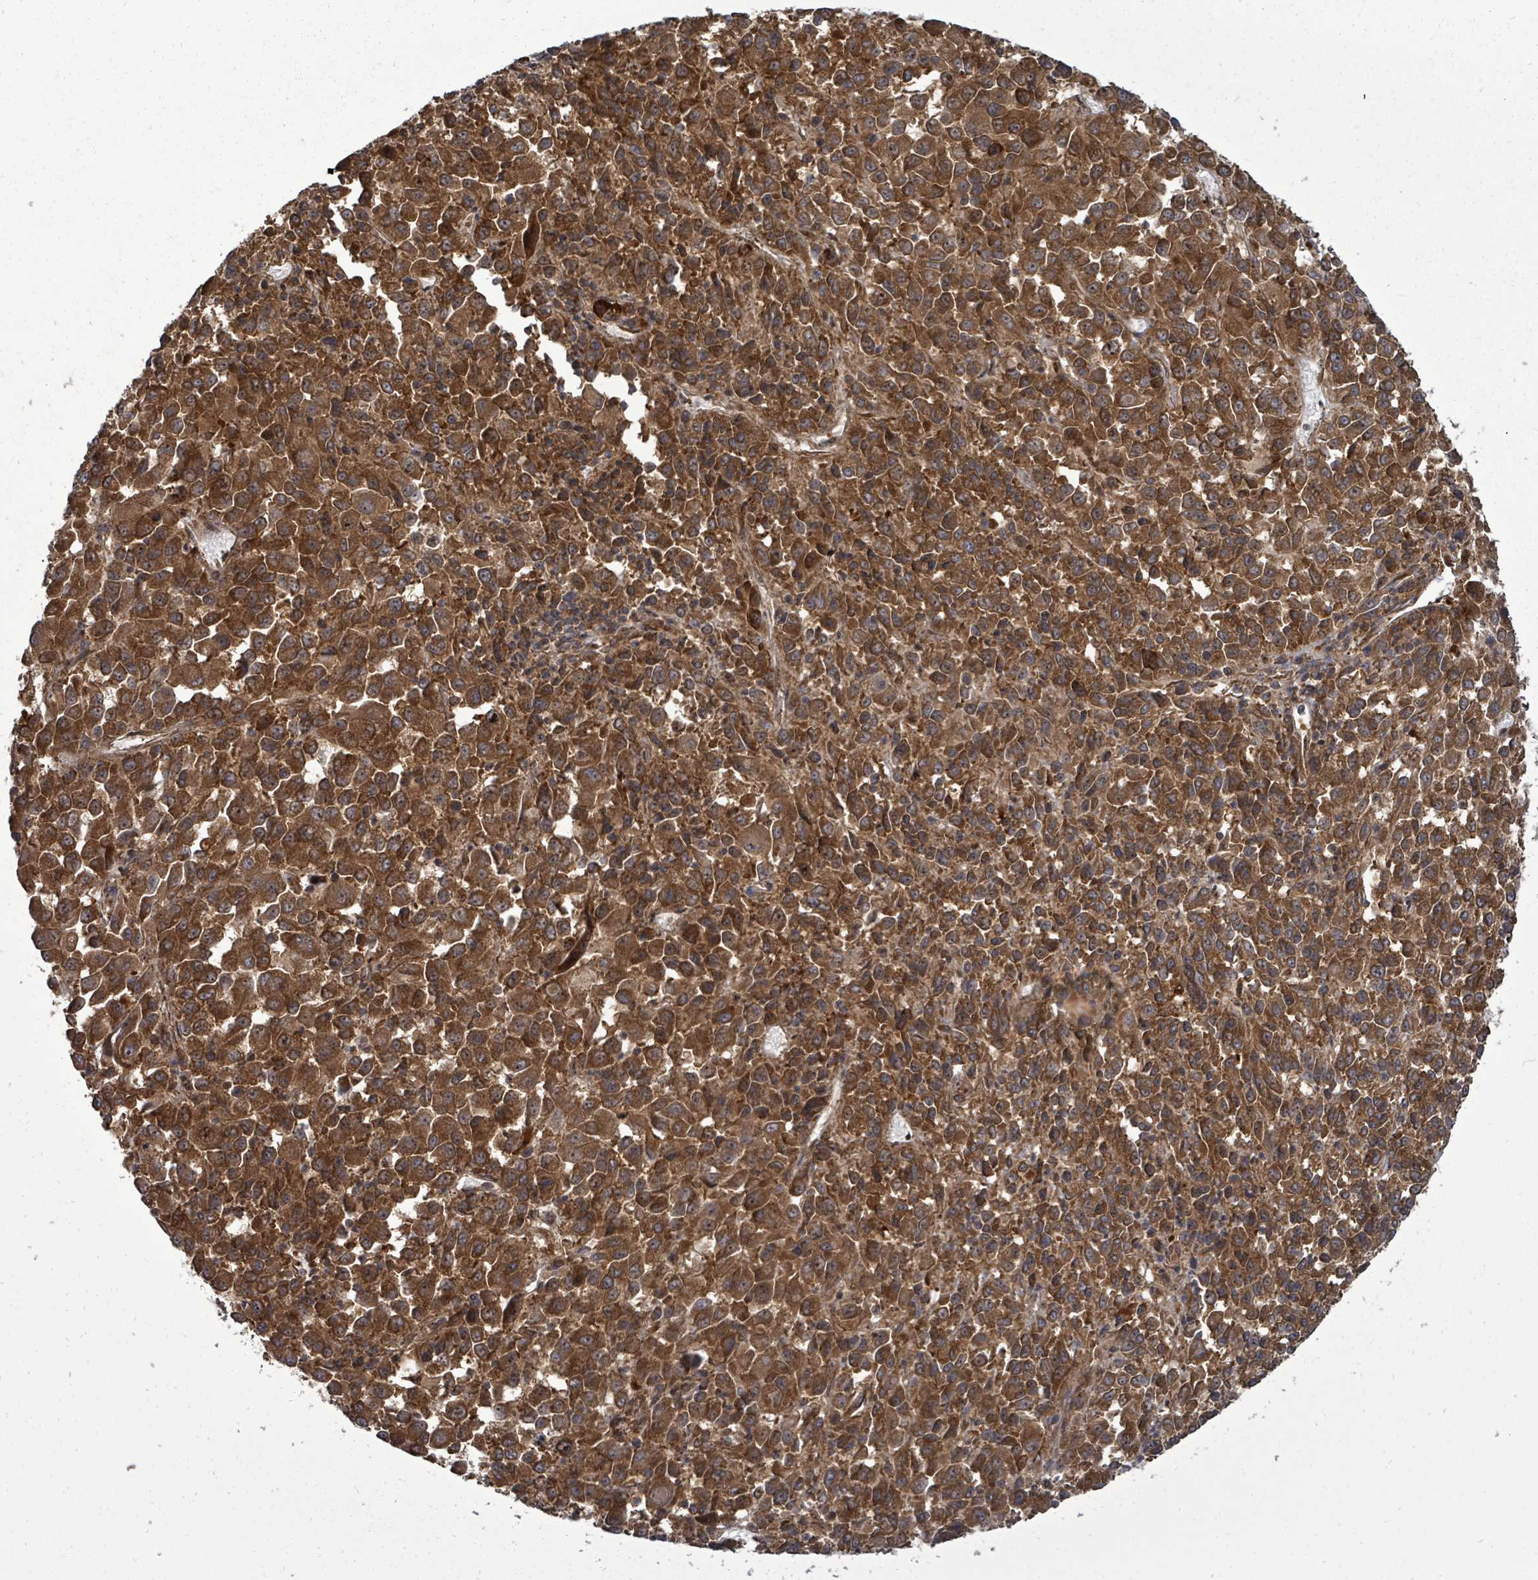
{"staining": {"intensity": "strong", "quantity": ">75%", "location": "cytoplasmic/membranous"}, "tissue": "melanoma", "cell_type": "Tumor cells", "image_type": "cancer", "snomed": [{"axis": "morphology", "description": "Malignant melanoma, Metastatic site"}, {"axis": "topography", "description": "Lung"}], "caption": "Brown immunohistochemical staining in human malignant melanoma (metastatic site) demonstrates strong cytoplasmic/membranous staining in approximately >75% of tumor cells. Using DAB (3,3'-diaminobenzidine) (brown) and hematoxylin (blue) stains, captured at high magnification using brightfield microscopy.", "gene": "EIF3C", "patient": {"sex": "male", "age": 64}}